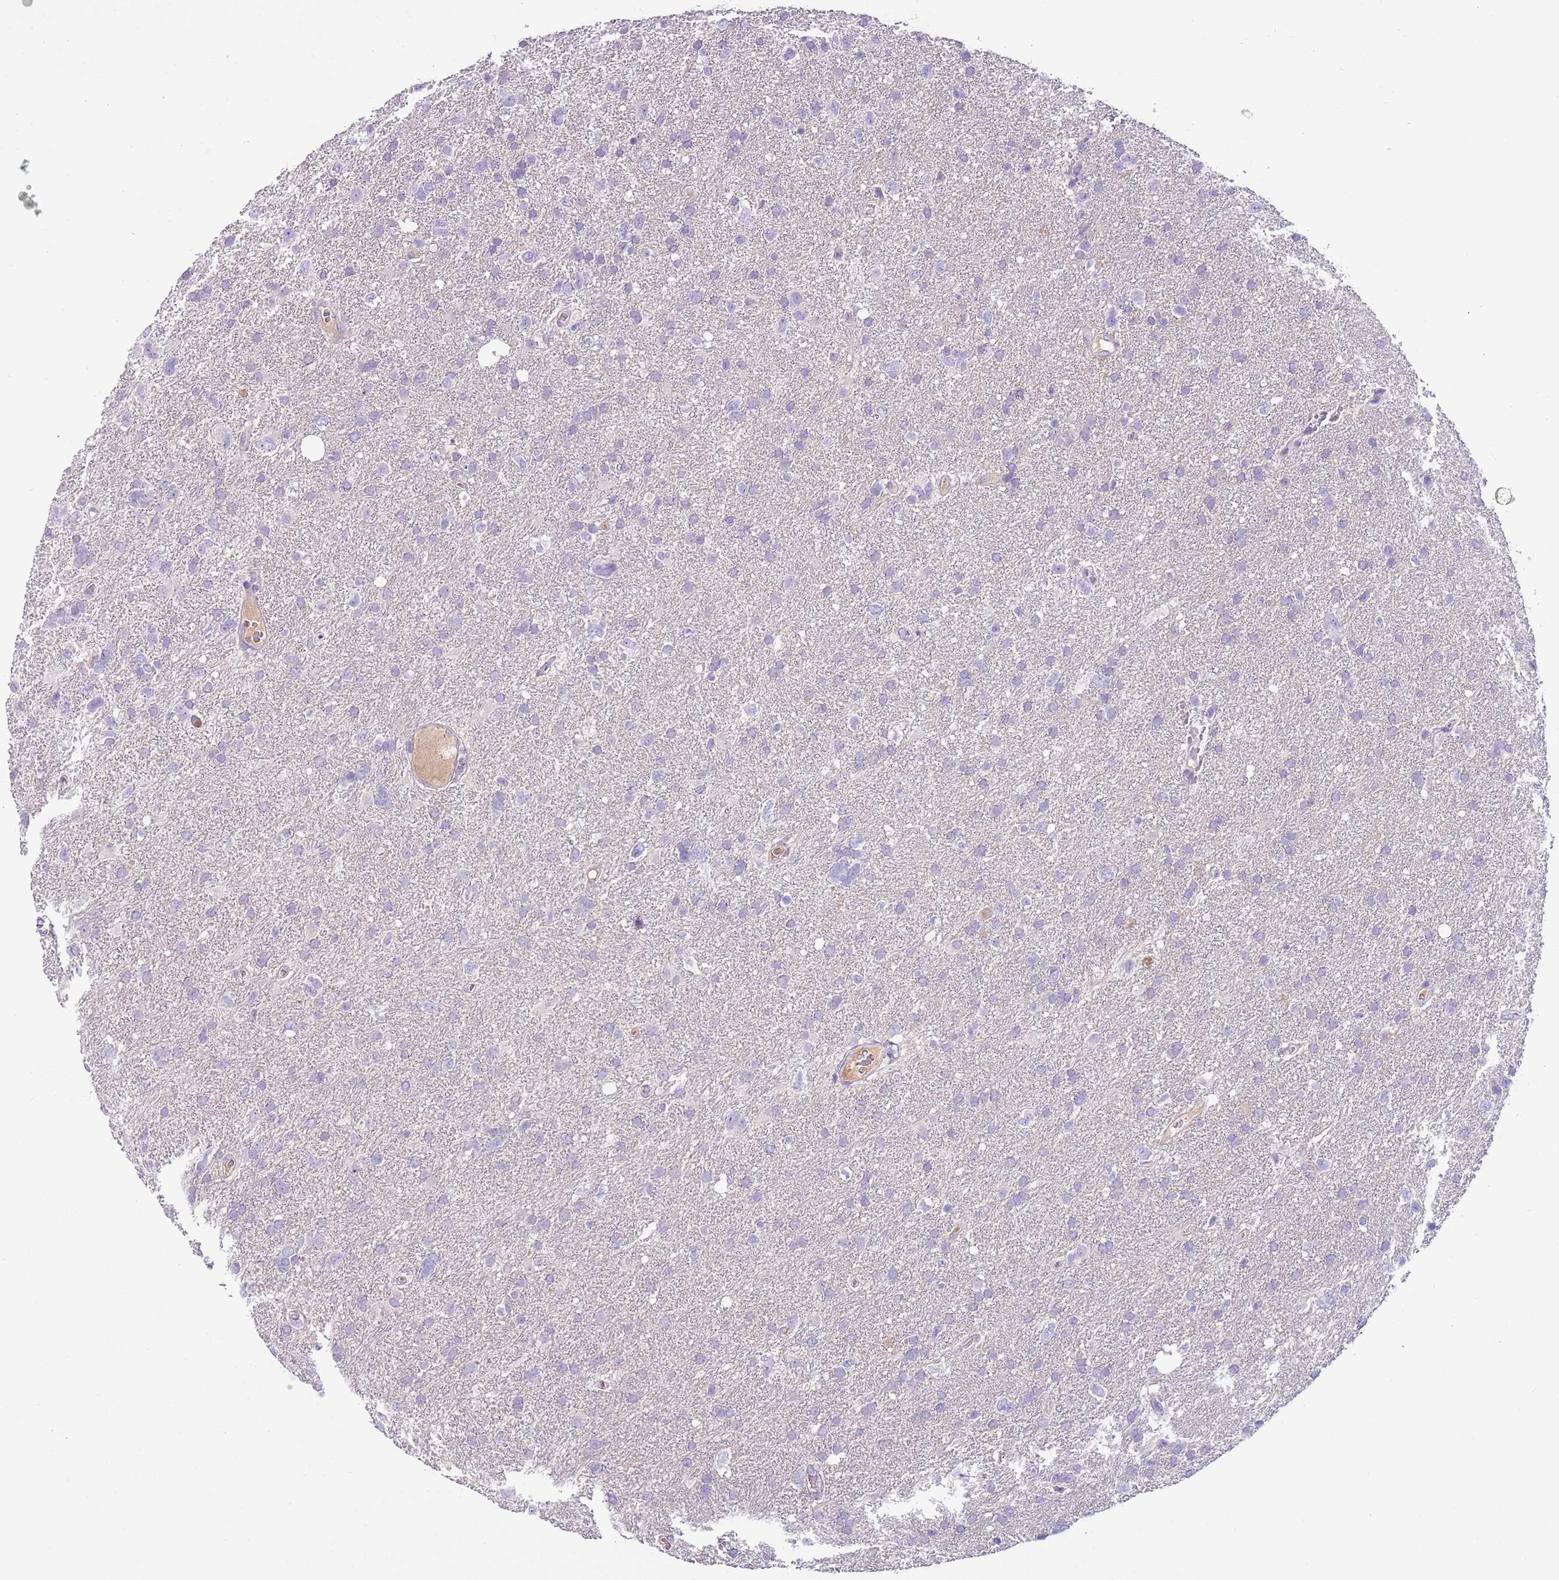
{"staining": {"intensity": "negative", "quantity": "none", "location": "none"}, "tissue": "glioma", "cell_type": "Tumor cells", "image_type": "cancer", "snomed": [{"axis": "morphology", "description": "Glioma, malignant, High grade"}, {"axis": "topography", "description": "Brain"}], "caption": "Immunohistochemistry (IHC) histopathology image of neoplastic tissue: glioma stained with DAB (3,3'-diaminobenzidine) demonstrates no significant protein staining in tumor cells. (DAB (3,3'-diaminobenzidine) immunohistochemistry (IHC), high magnification).", "gene": "HES3", "patient": {"sex": "male", "age": 61}}